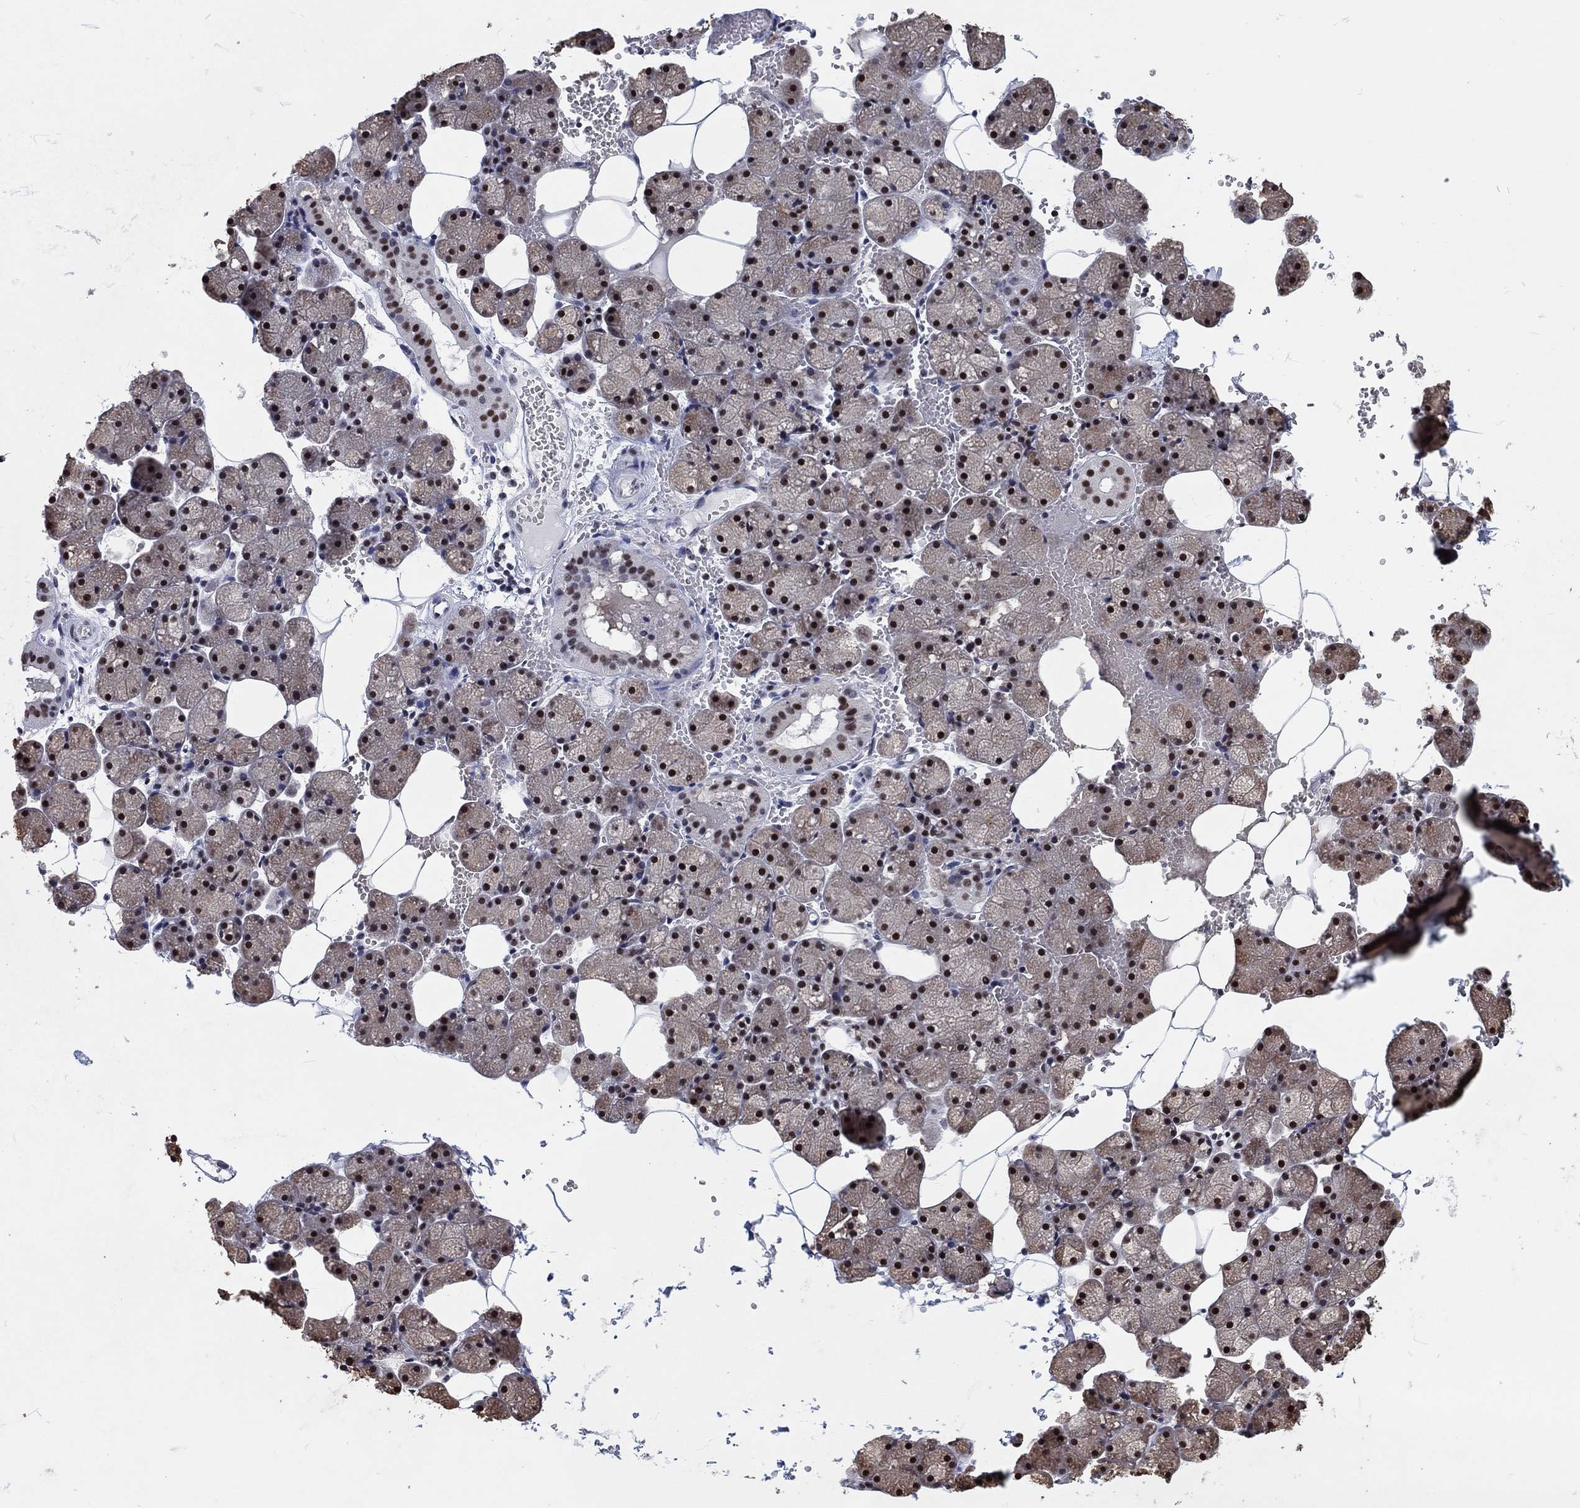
{"staining": {"intensity": "moderate", "quantity": "<25%", "location": "cytoplasmic/membranous,nuclear"}, "tissue": "salivary gland", "cell_type": "Glandular cells", "image_type": "normal", "snomed": [{"axis": "morphology", "description": "Normal tissue, NOS"}, {"axis": "topography", "description": "Salivary gland"}], "caption": "Protein expression analysis of benign human salivary gland reveals moderate cytoplasmic/membranous,nuclear staining in about <25% of glandular cells.", "gene": "MAPK8IP1", "patient": {"sex": "male", "age": 38}}